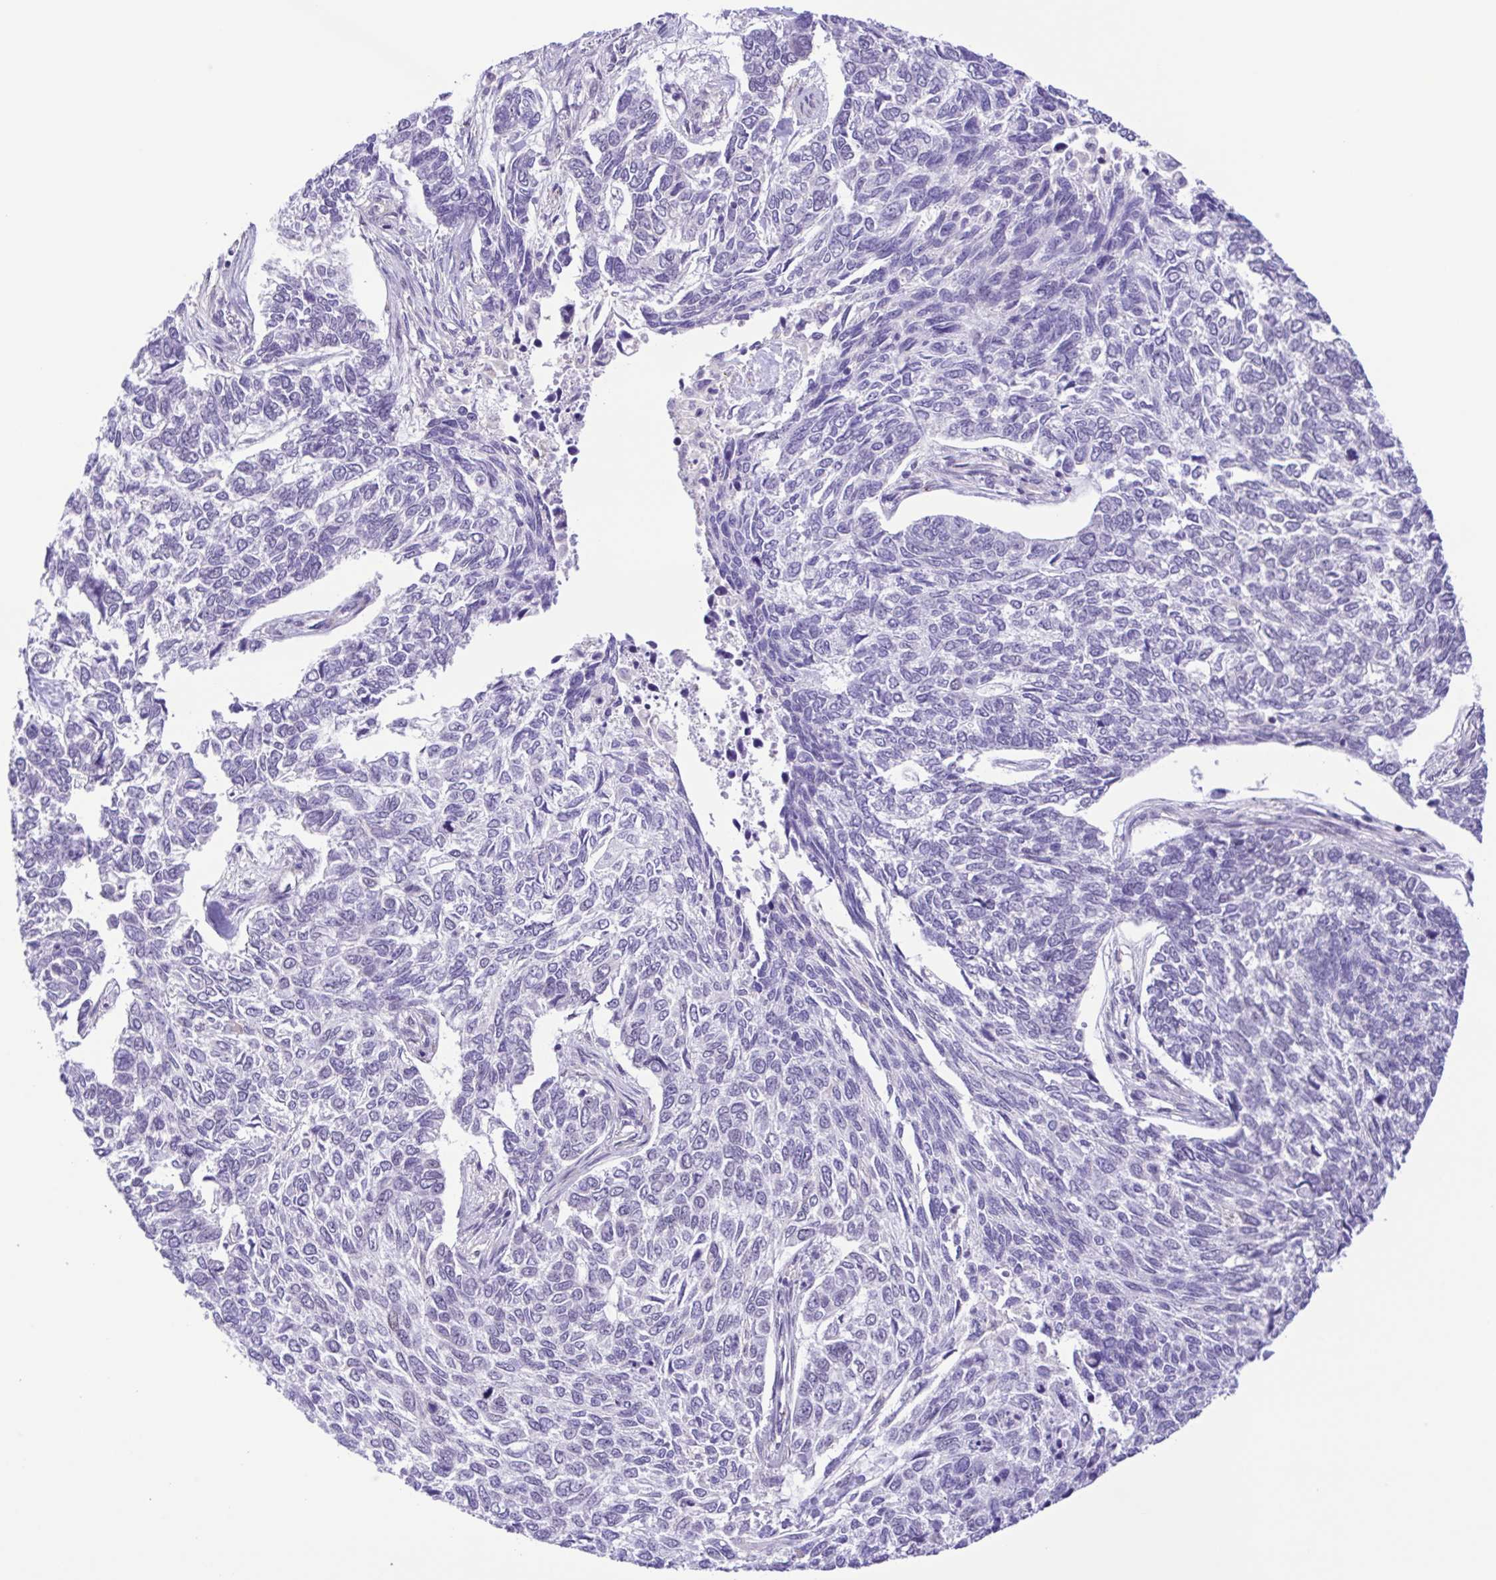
{"staining": {"intensity": "negative", "quantity": "none", "location": "none"}, "tissue": "skin cancer", "cell_type": "Tumor cells", "image_type": "cancer", "snomed": [{"axis": "morphology", "description": "Basal cell carcinoma"}, {"axis": "topography", "description": "Skin"}], "caption": "The micrograph exhibits no significant expression in tumor cells of basal cell carcinoma (skin).", "gene": "DCLK2", "patient": {"sex": "female", "age": 65}}